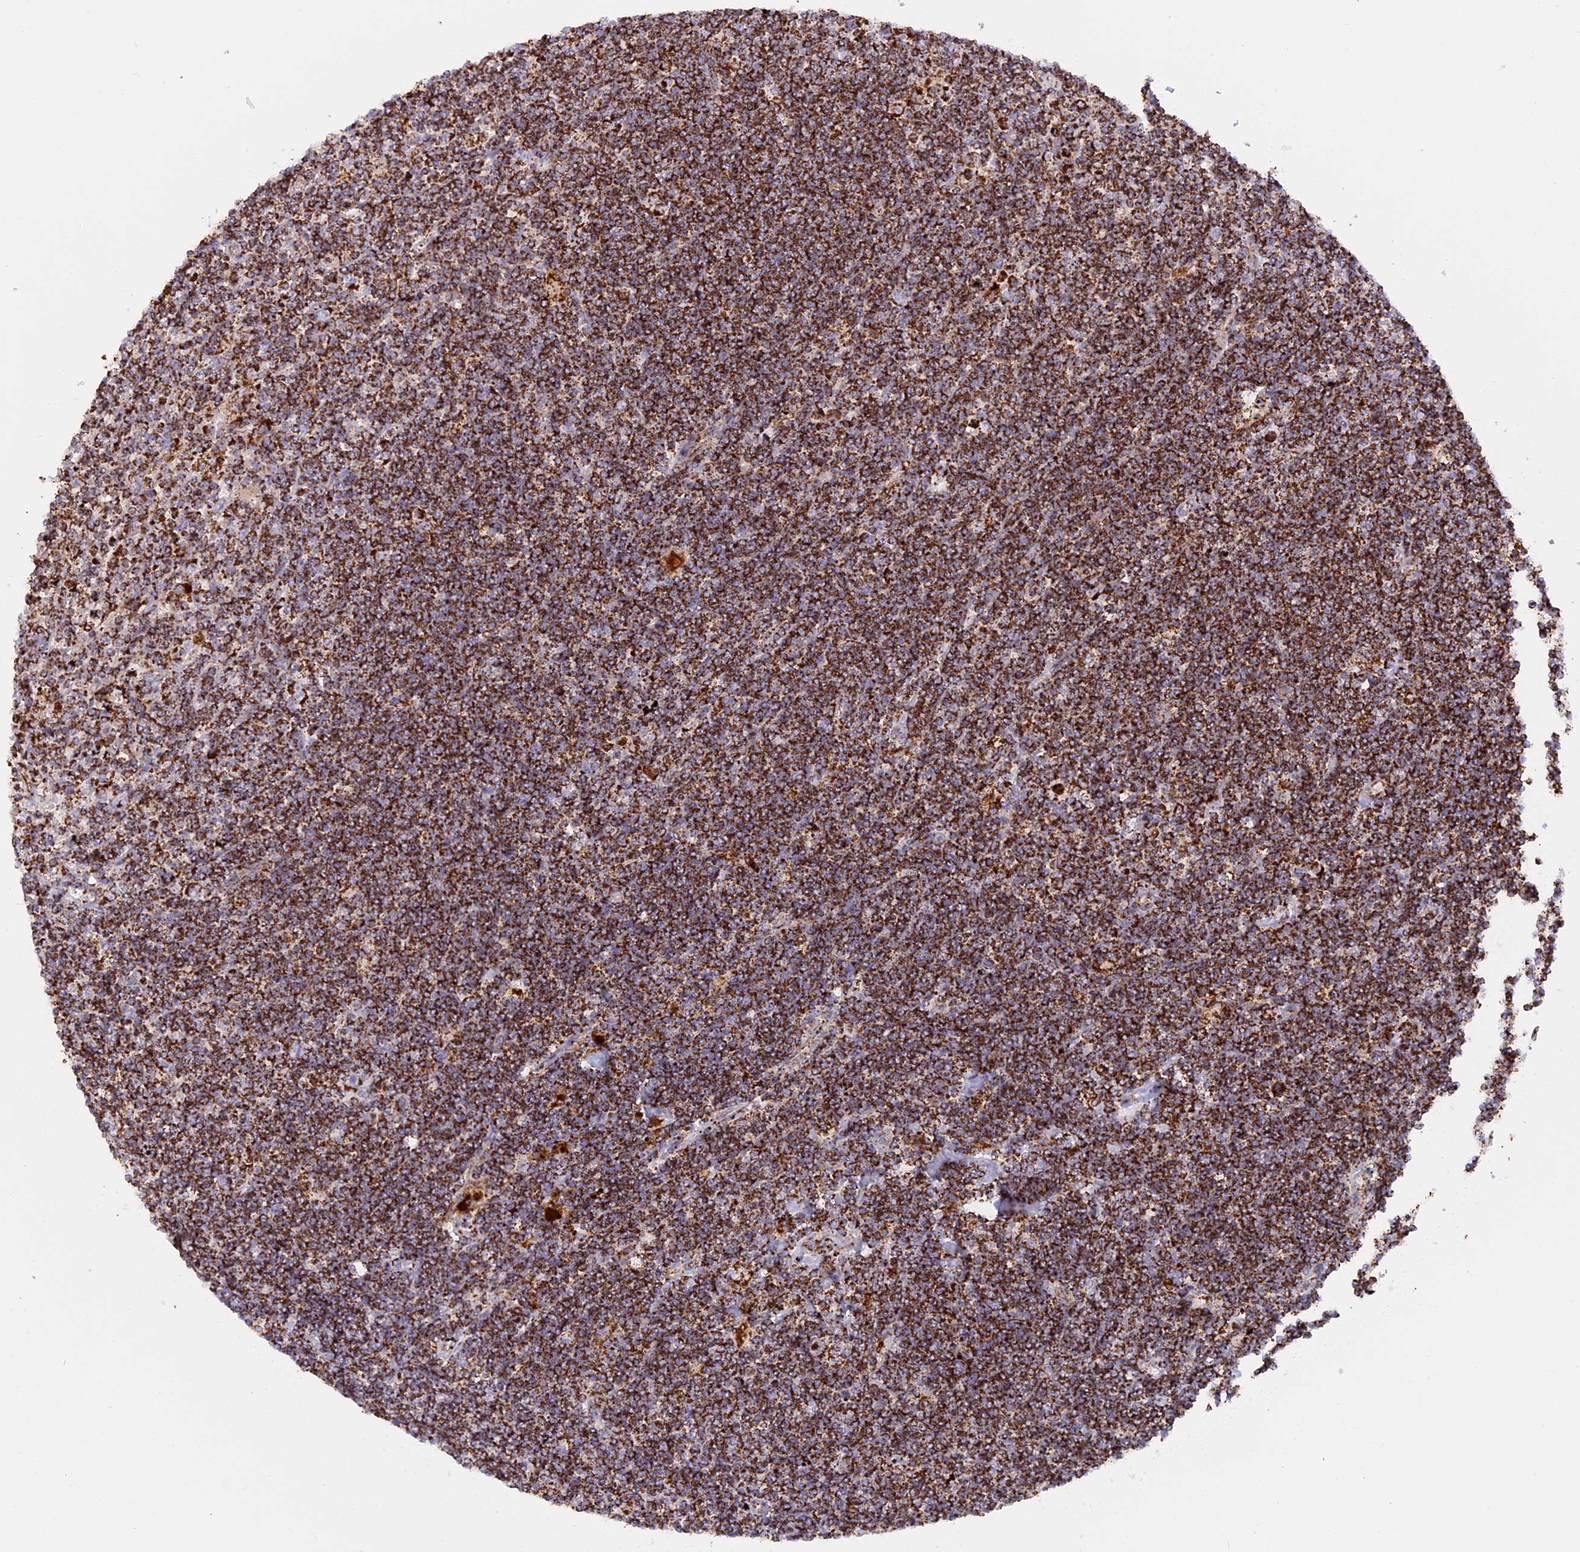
{"staining": {"intensity": "strong", "quantity": ">75%", "location": "cytoplasmic/membranous"}, "tissue": "lymphoma", "cell_type": "Tumor cells", "image_type": "cancer", "snomed": [{"axis": "morphology", "description": "Malignant lymphoma, non-Hodgkin's type, Low grade"}, {"axis": "topography", "description": "Spleen"}], "caption": "Immunohistochemistry (IHC) image of neoplastic tissue: lymphoma stained using immunohistochemistry (IHC) demonstrates high levels of strong protein expression localized specifically in the cytoplasmic/membranous of tumor cells, appearing as a cytoplasmic/membranous brown color.", "gene": "UQCRB", "patient": {"sex": "male", "age": 76}}